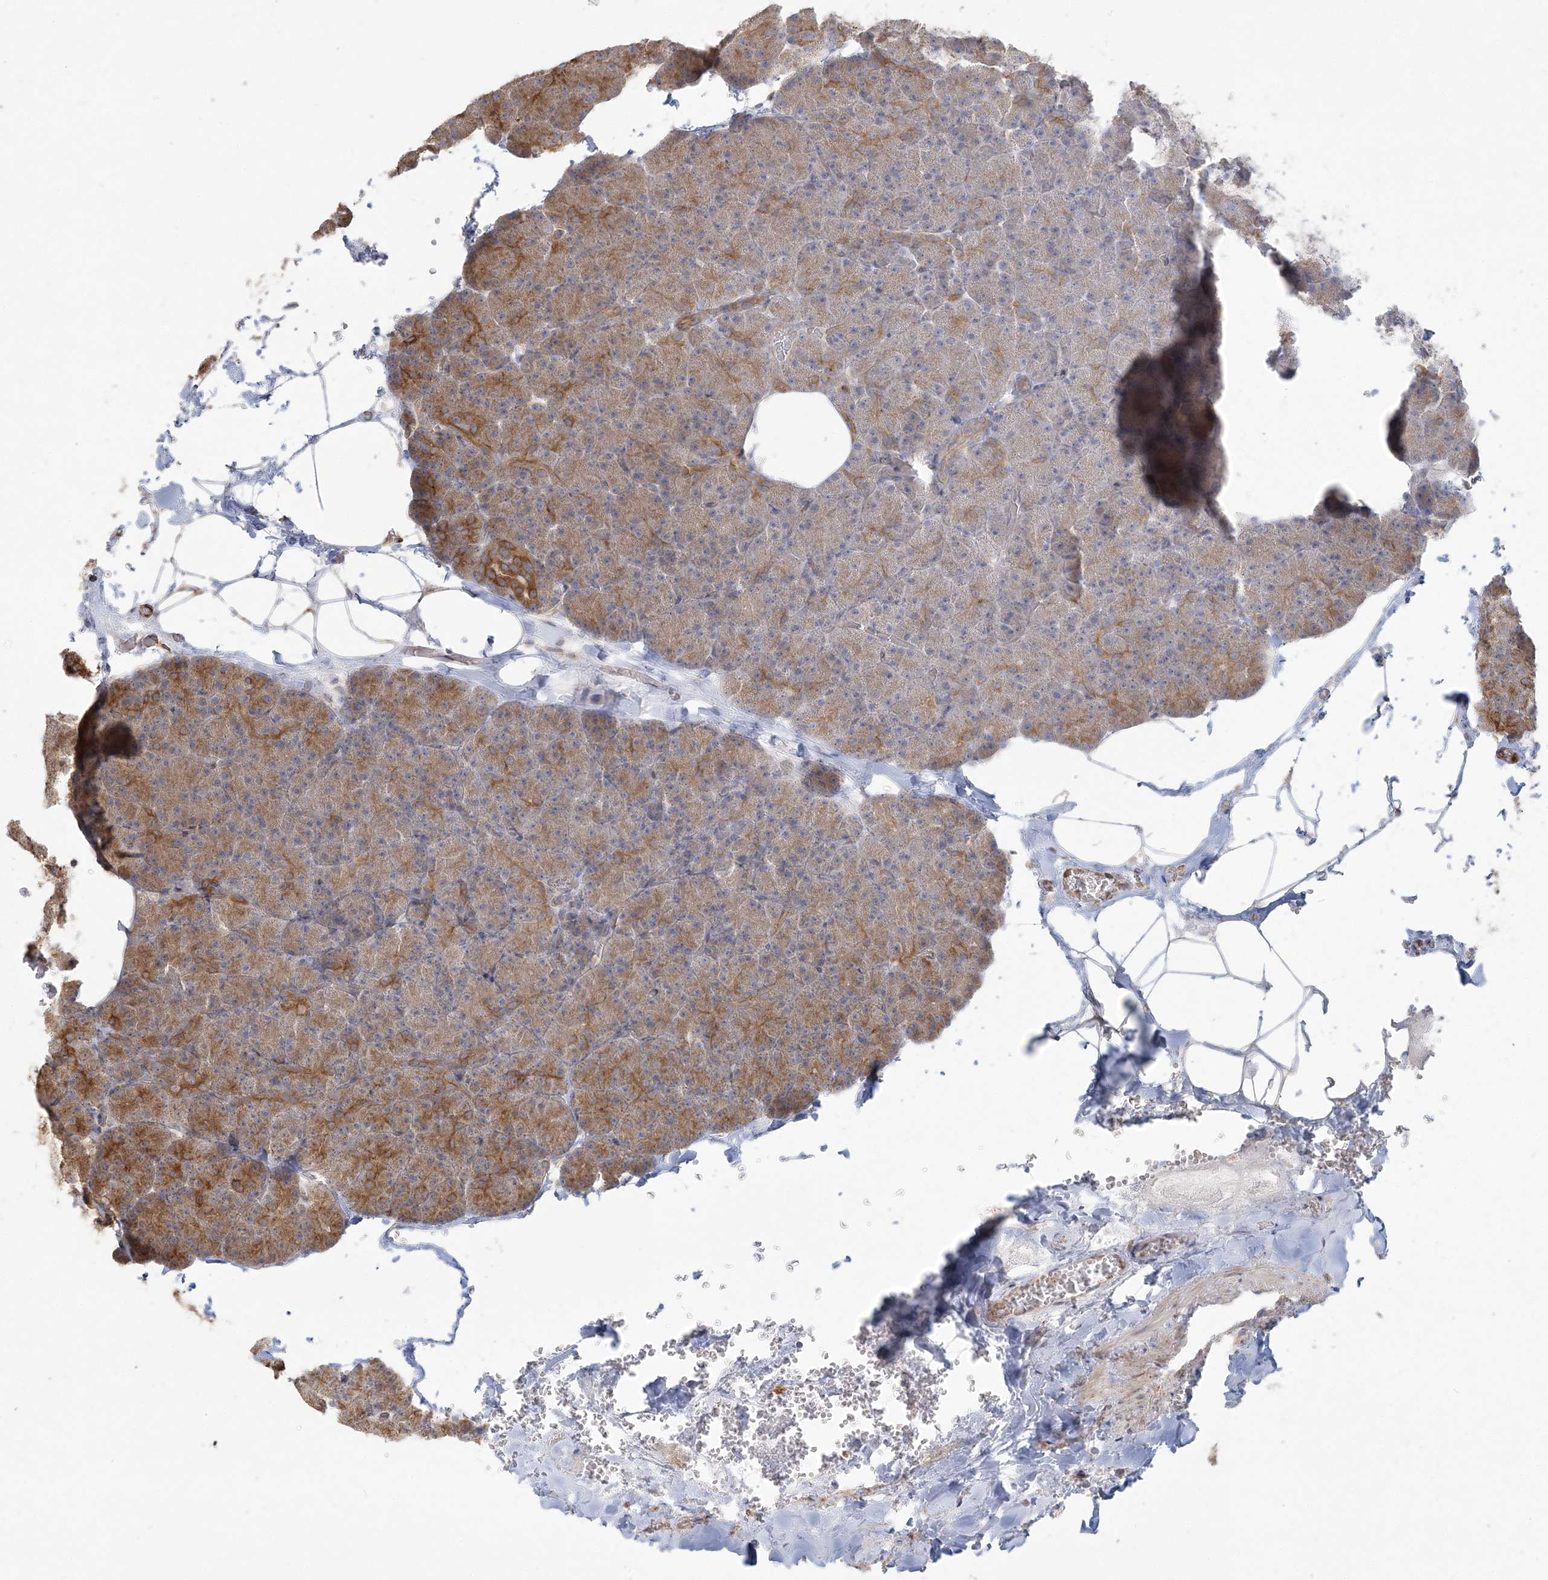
{"staining": {"intensity": "moderate", "quantity": "25%-75%", "location": "cytoplasmic/membranous"}, "tissue": "pancreas", "cell_type": "Exocrine glandular cells", "image_type": "normal", "snomed": [{"axis": "morphology", "description": "Normal tissue, NOS"}, {"axis": "morphology", "description": "Carcinoid, malignant, NOS"}, {"axis": "topography", "description": "Pancreas"}], "caption": "Immunohistochemistry (DAB) staining of unremarkable human pancreas exhibits moderate cytoplasmic/membranous protein positivity in about 25%-75% of exocrine glandular cells.", "gene": "ZC3H6", "patient": {"sex": "female", "age": 35}}